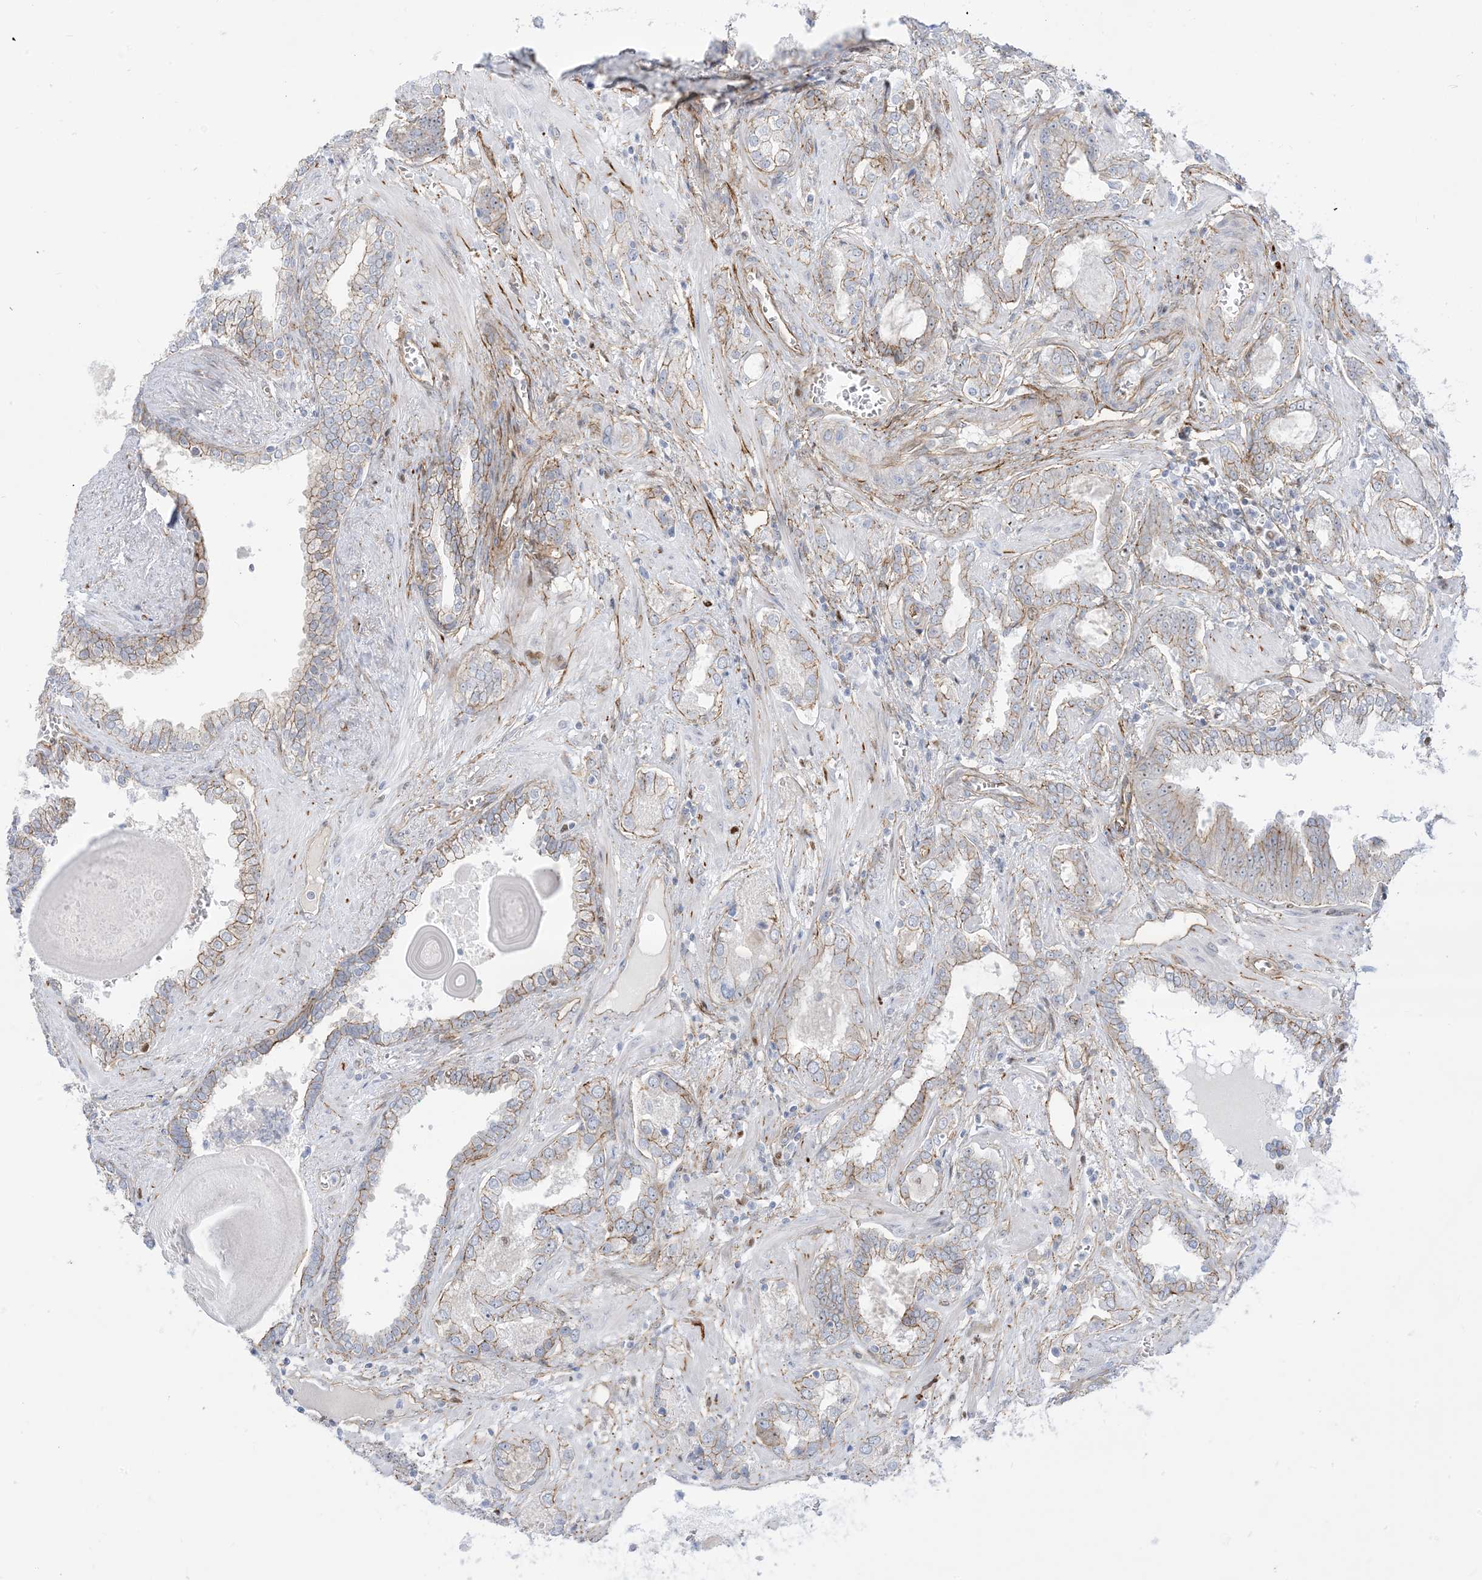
{"staining": {"intensity": "weak", "quantity": "25%-75%", "location": "cytoplasmic/membranous"}, "tissue": "prostate cancer", "cell_type": "Tumor cells", "image_type": "cancer", "snomed": [{"axis": "morphology", "description": "Adenocarcinoma, High grade"}, {"axis": "topography", "description": "Prostate and seminal vesicle, NOS"}], "caption": "Tumor cells demonstrate low levels of weak cytoplasmic/membranous positivity in approximately 25%-75% of cells in human prostate cancer (adenocarcinoma (high-grade)).", "gene": "MARS2", "patient": {"sex": "male", "age": 67}}